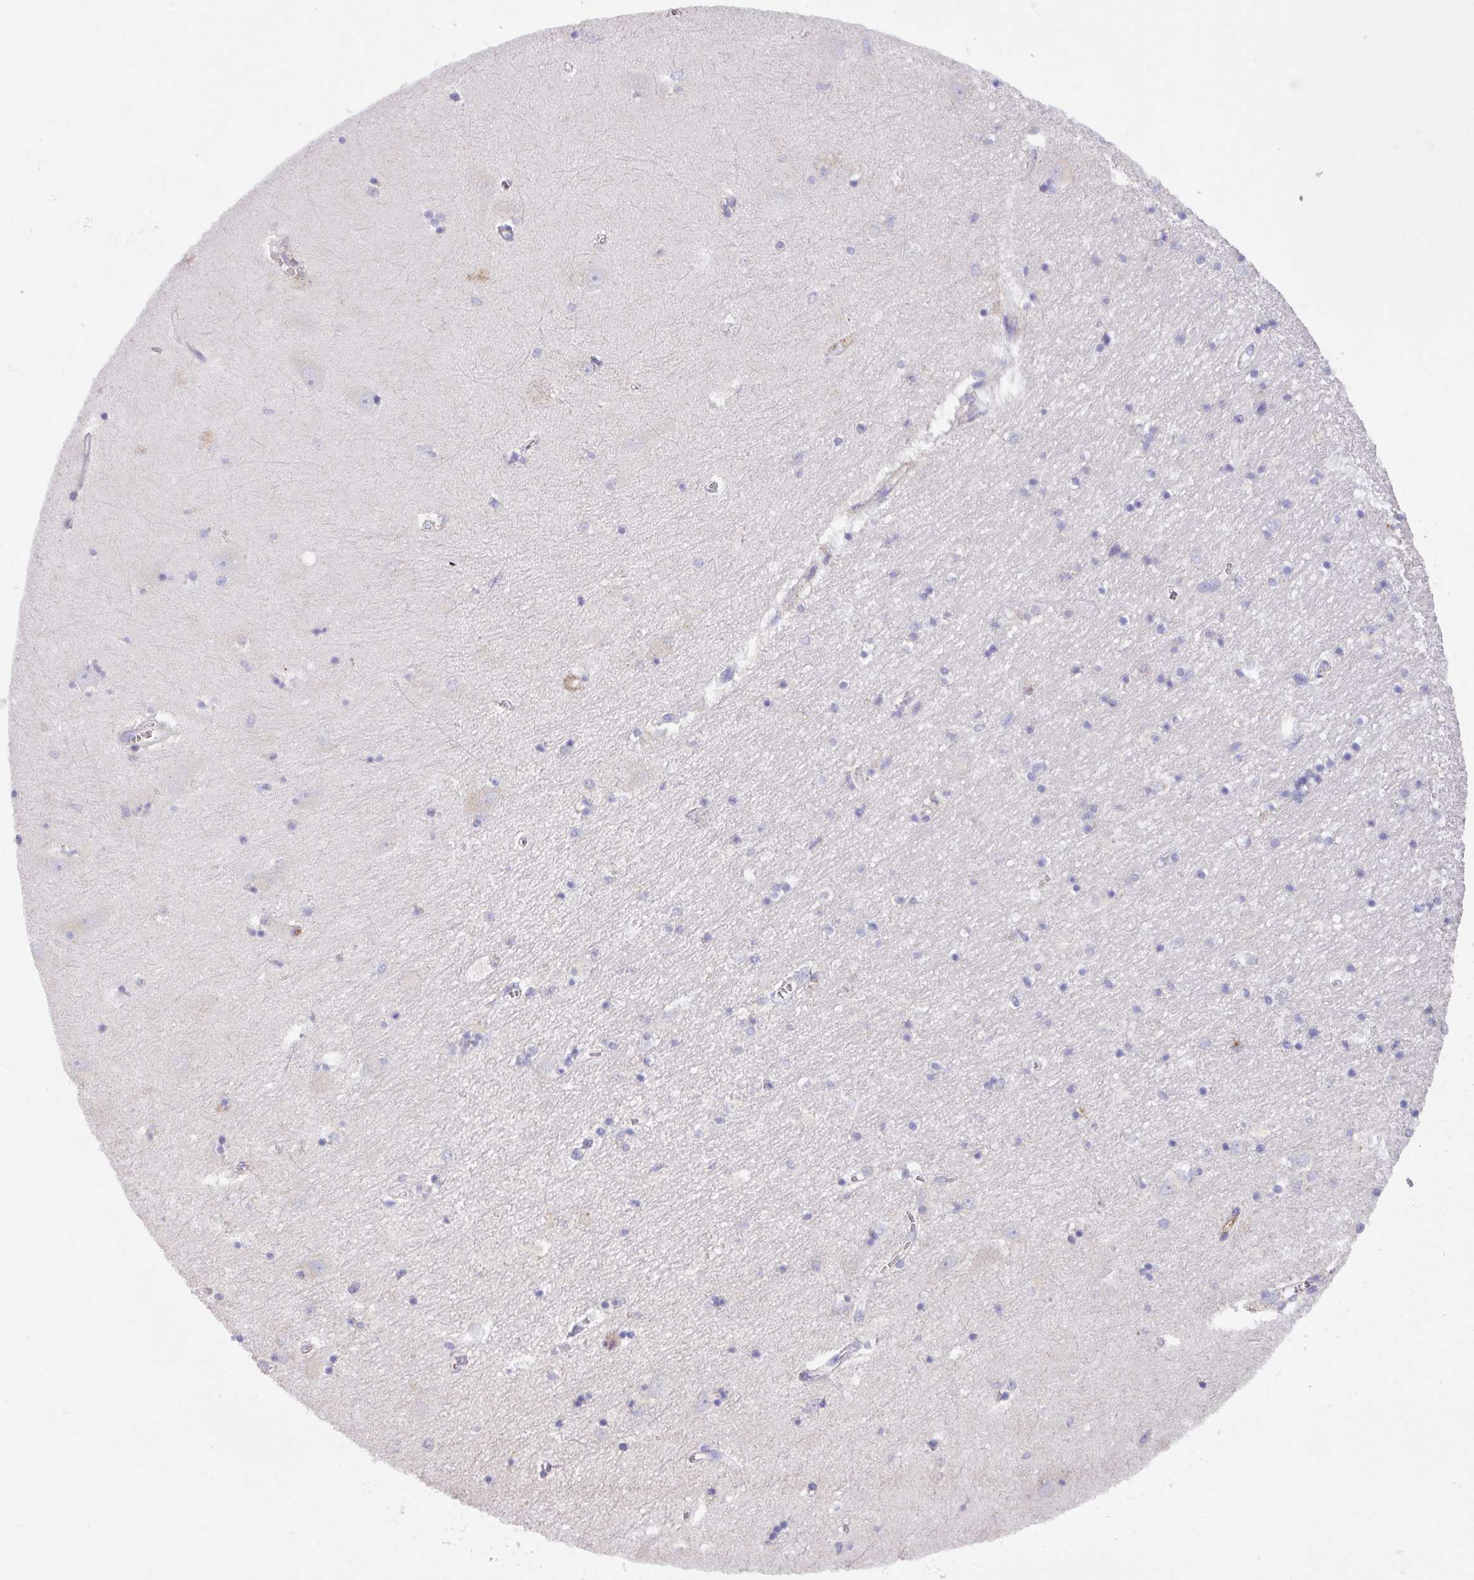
{"staining": {"intensity": "negative", "quantity": "none", "location": "none"}, "tissue": "hippocampus", "cell_type": "Glial cells", "image_type": "normal", "snomed": [{"axis": "morphology", "description": "Normal tissue, NOS"}, {"axis": "topography", "description": "Hippocampus"}], "caption": "The histopathology image exhibits no significant positivity in glial cells of hippocampus. (IHC, brightfield microscopy, high magnification).", "gene": "CRISP3", "patient": {"sex": "female", "age": 64}}